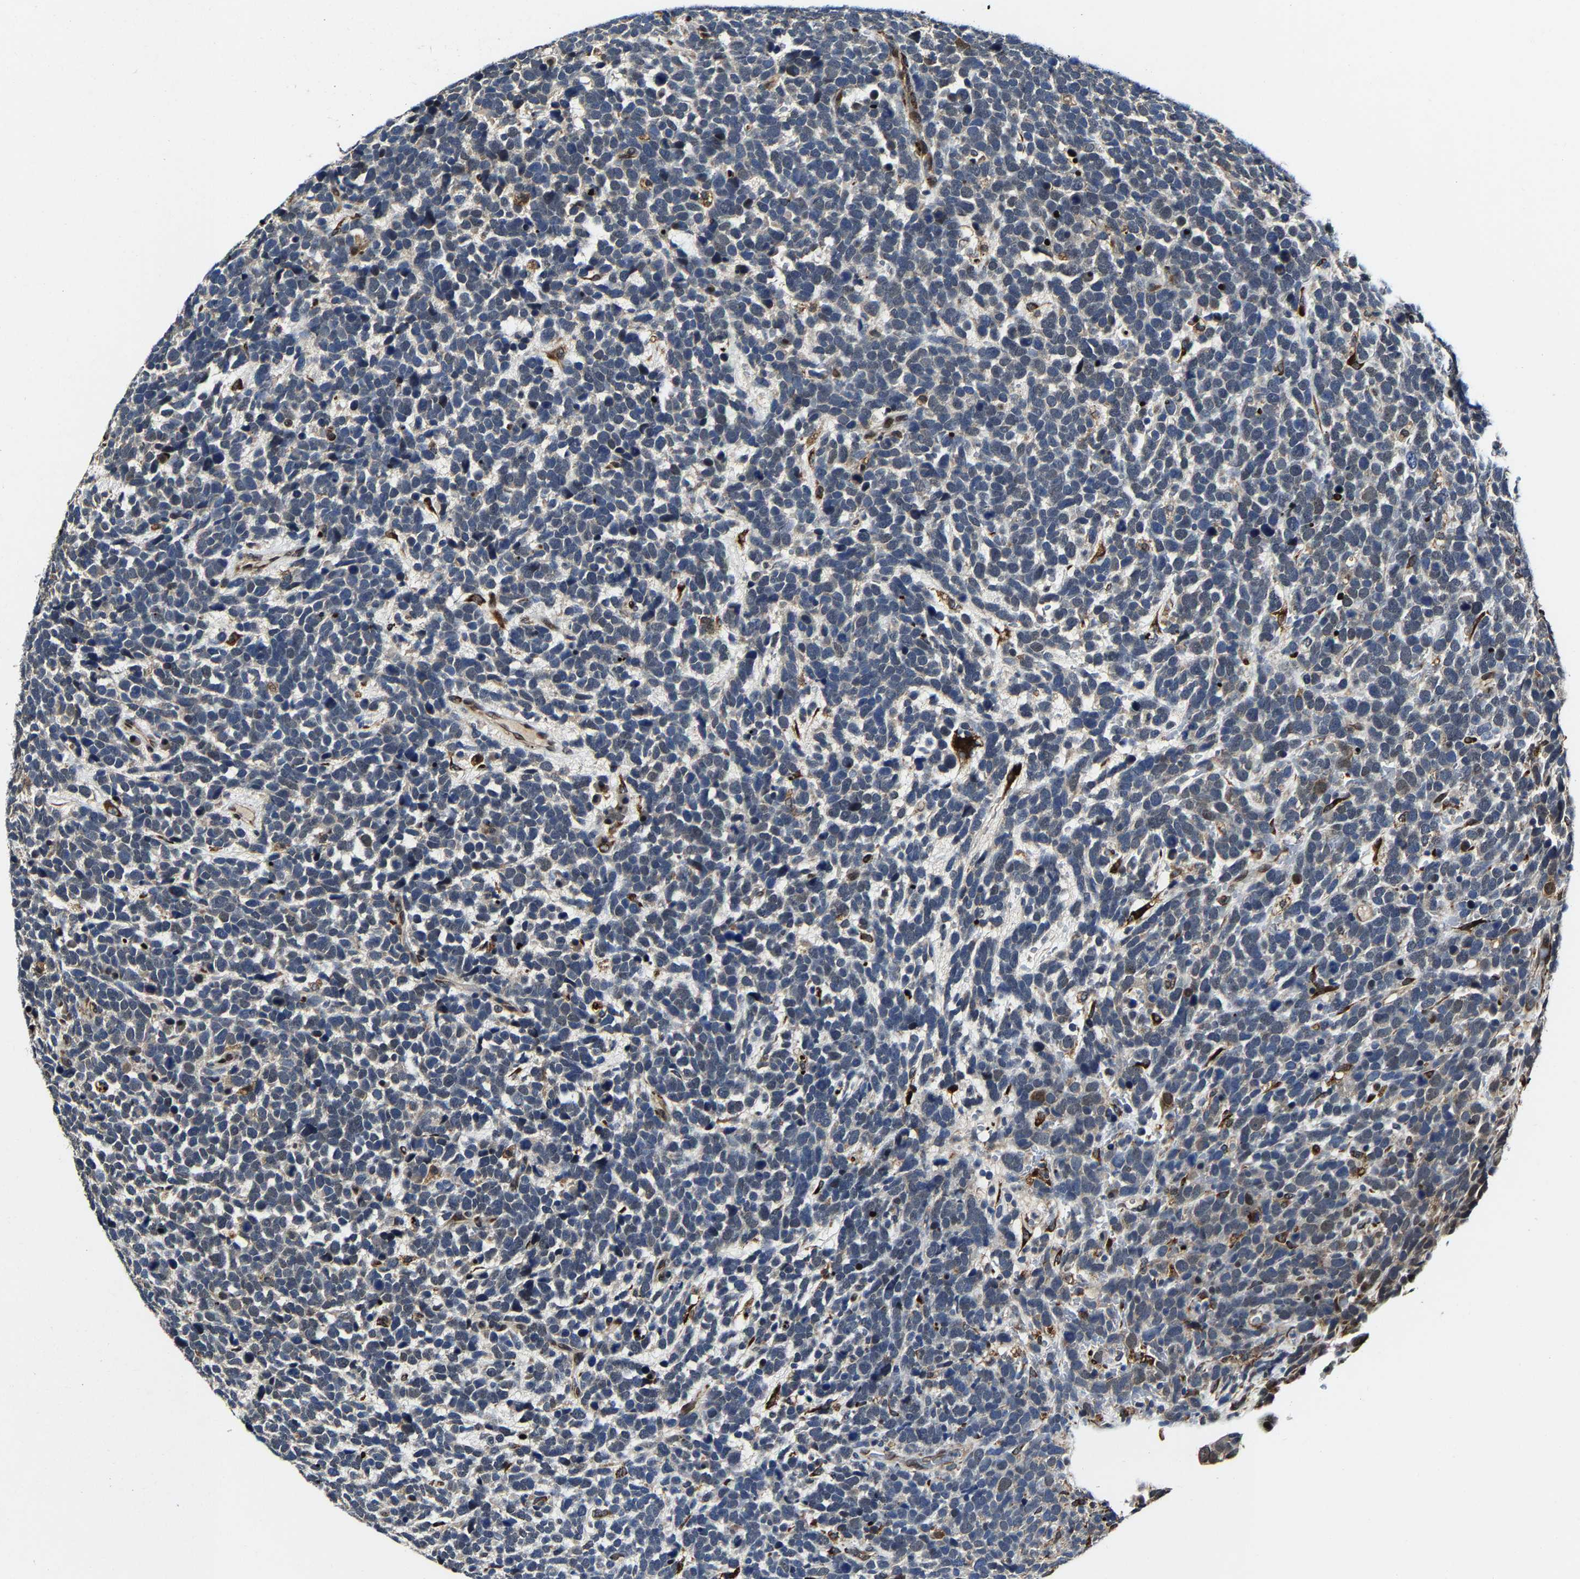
{"staining": {"intensity": "weak", "quantity": "<25%", "location": "cytoplasmic/membranous"}, "tissue": "urothelial cancer", "cell_type": "Tumor cells", "image_type": "cancer", "snomed": [{"axis": "morphology", "description": "Urothelial carcinoma, High grade"}, {"axis": "topography", "description": "Urinary bladder"}], "caption": "This is a photomicrograph of immunohistochemistry (IHC) staining of urothelial carcinoma (high-grade), which shows no expression in tumor cells.", "gene": "METTL1", "patient": {"sex": "female", "age": 82}}